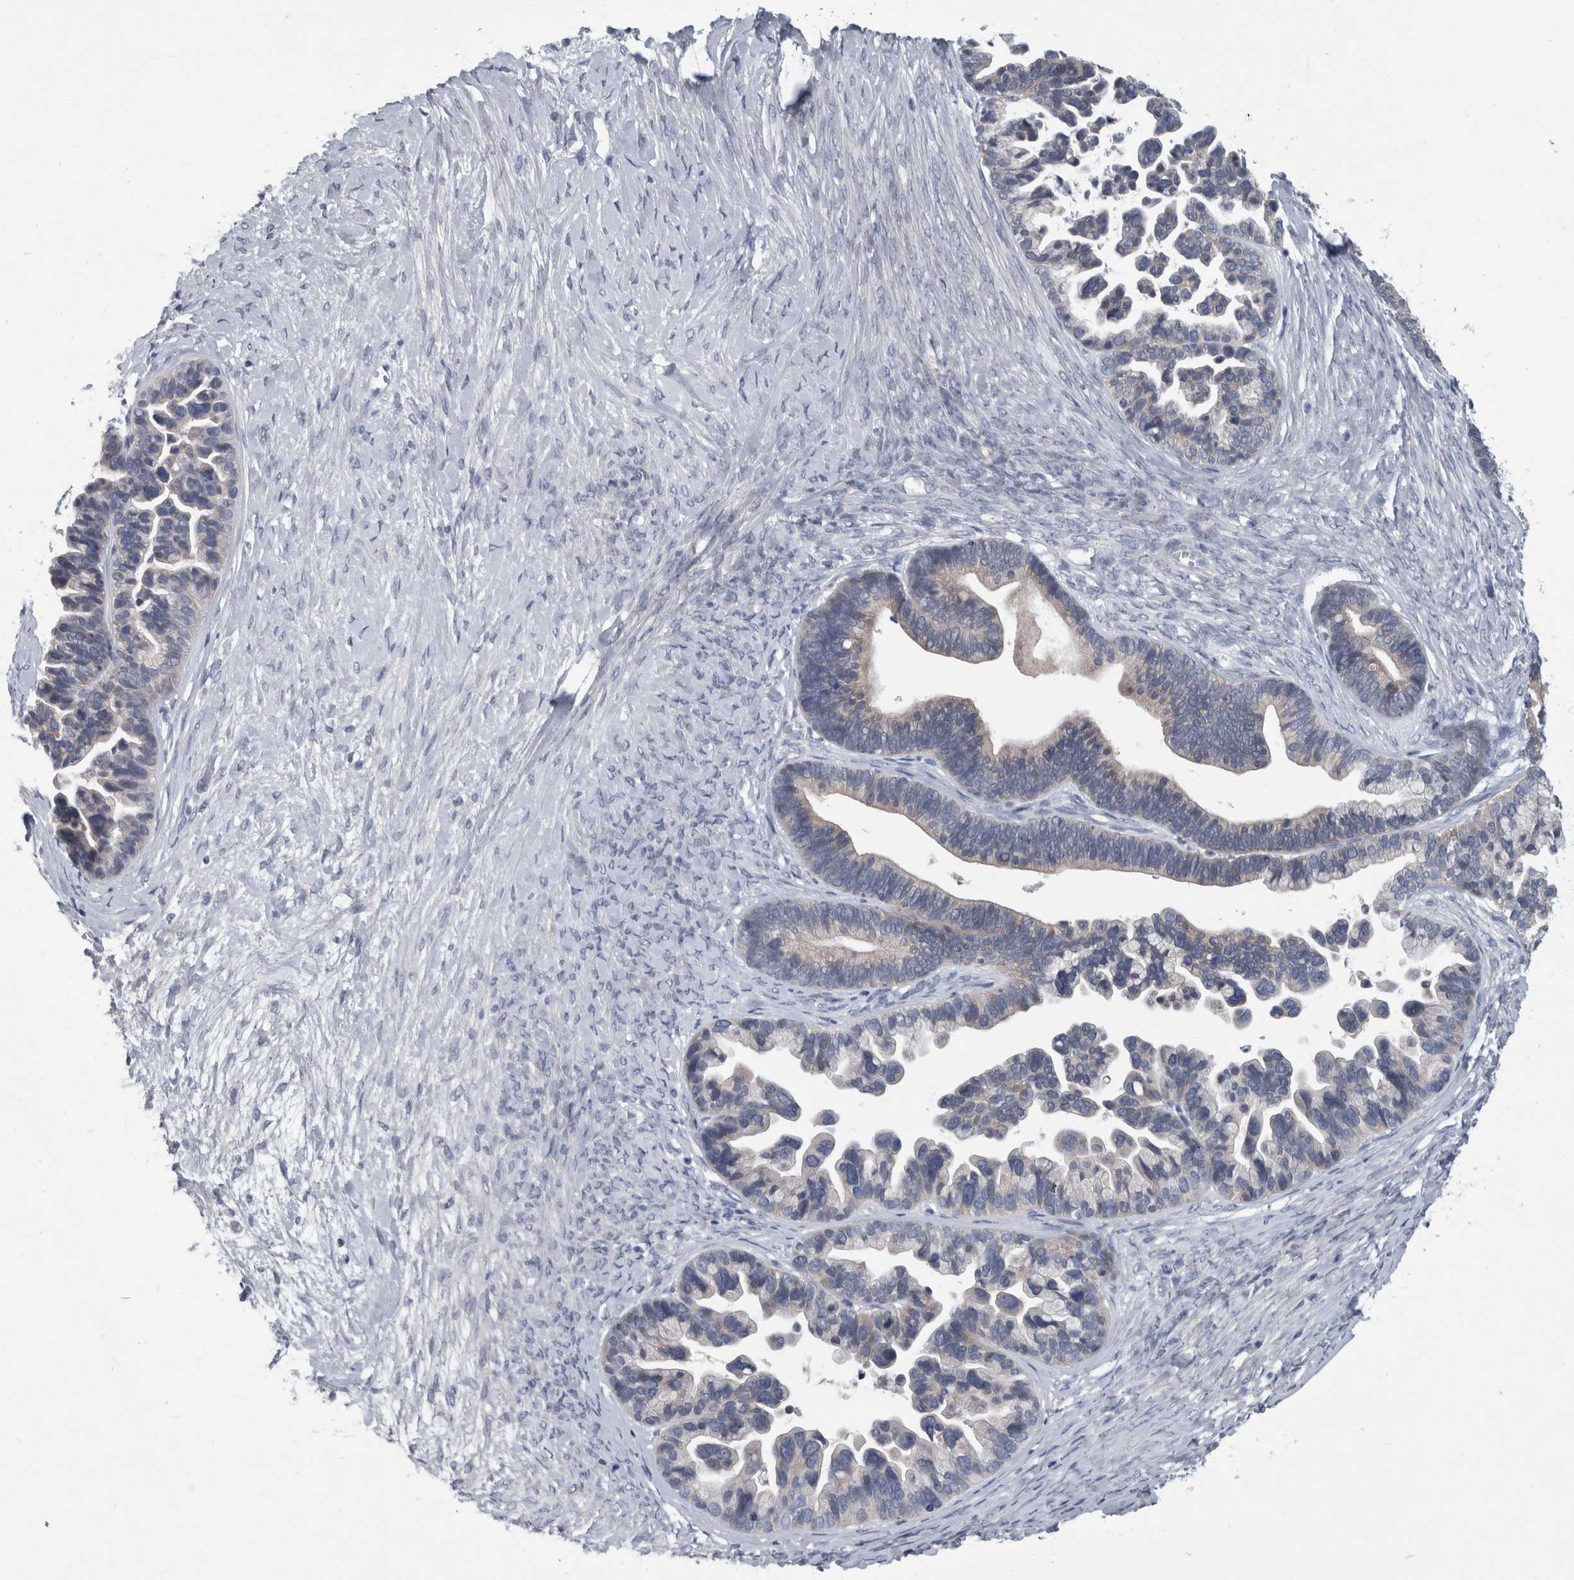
{"staining": {"intensity": "negative", "quantity": "none", "location": "none"}, "tissue": "ovarian cancer", "cell_type": "Tumor cells", "image_type": "cancer", "snomed": [{"axis": "morphology", "description": "Cystadenocarcinoma, serous, NOS"}, {"axis": "topography", "description": "Ovary"}], "caption": "High magnification brightfield microscopy of serous cystadenocarcinoma (ovarian) stained with DAB (3,3'-diaminobenzidine) (brown) and counterstained with hematoxylin (blue): tumor cells show no significant expression. (Stains: DAB IHC with hematoxylin counter stain, Microscopy: brightfield microscopy at high magnification).", "gene": "FAM83H", "patient": {"sex": "female", "age": 56}}